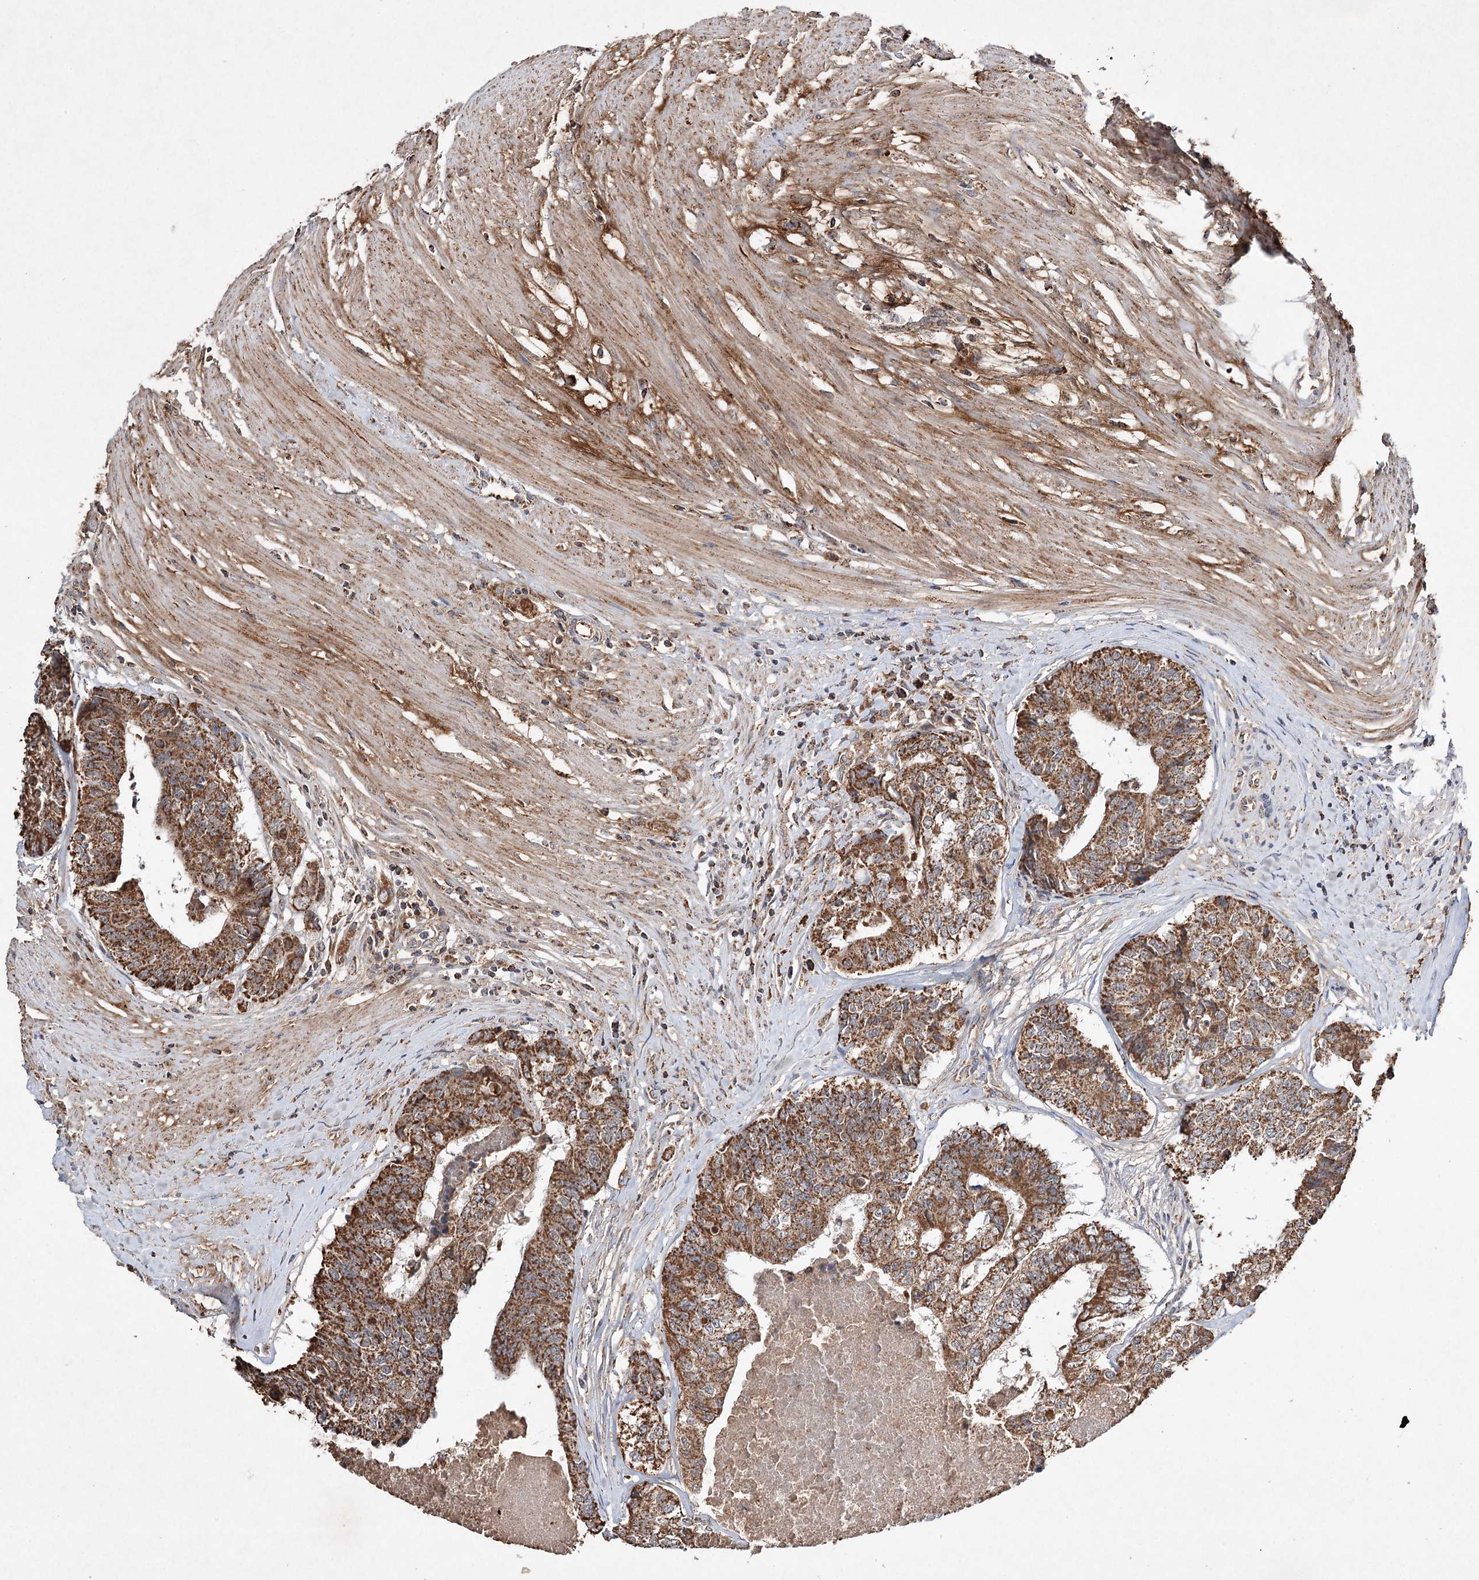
{"staining": {"intensity": "strong", "quantity": ">75%", "location": "cytoplasmic/membranous"}, "tissue": "colorectal cancer", "cell_type": "Tumor cells", "image_type": "cancer", "snomed": [{"axis": "morphology", "description": "Adenocarcinoma, NOS"}, {"axis": "topography", "description": "Colon"}], "caption": "IHC micrograph of colorectal cancer stained for a protein (brown), which reveals high levels of strong cytoplasmic/membranous expression in approximately >75% of tumor cells.", "gene": "PIK3CB", "patient": {"sex": "female", "age": 67}}